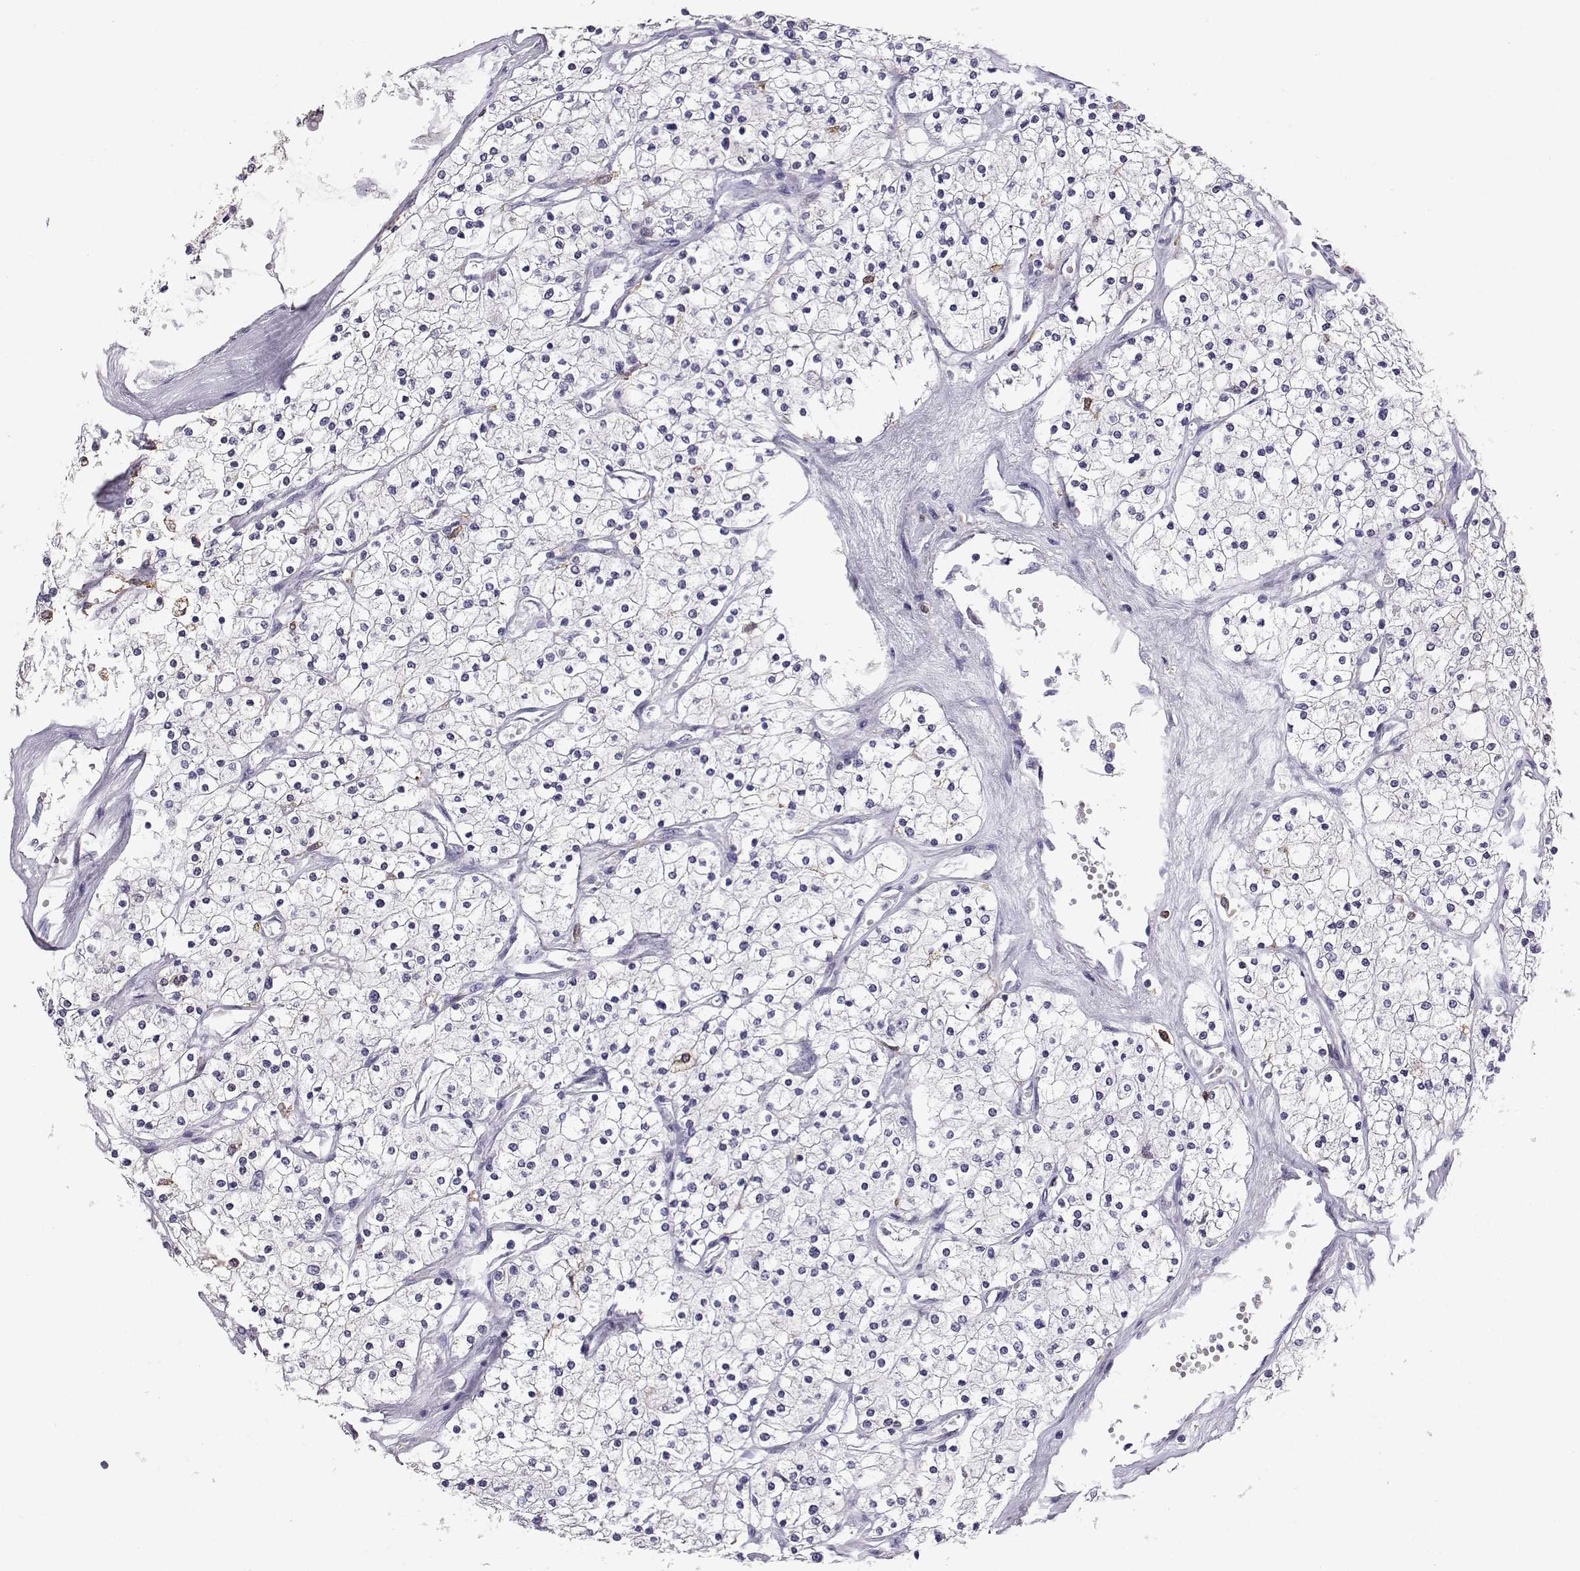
{"staining": {"intensity": "negative", "quantity": "none", "location": "none"}, "tissue": "renal cancer", "cell_type": "Tumor cells", "image_type": "cancer", "snomed": [{"axis": "morphology", "description": "Adenocarcinoma, NOS"}, {"axis": "topography", "description": "Kidney"}], "caption": "Micrograph shows no significant protein expression in tumor cells of renal cancer. (Brightfield microscopy of DAB (3,3'-diaminobenzidine) immunohistochemistry (IHC) at high magnification).", "gene": "AKR1B1", "patient": {"sex": "male", "age": 80}}